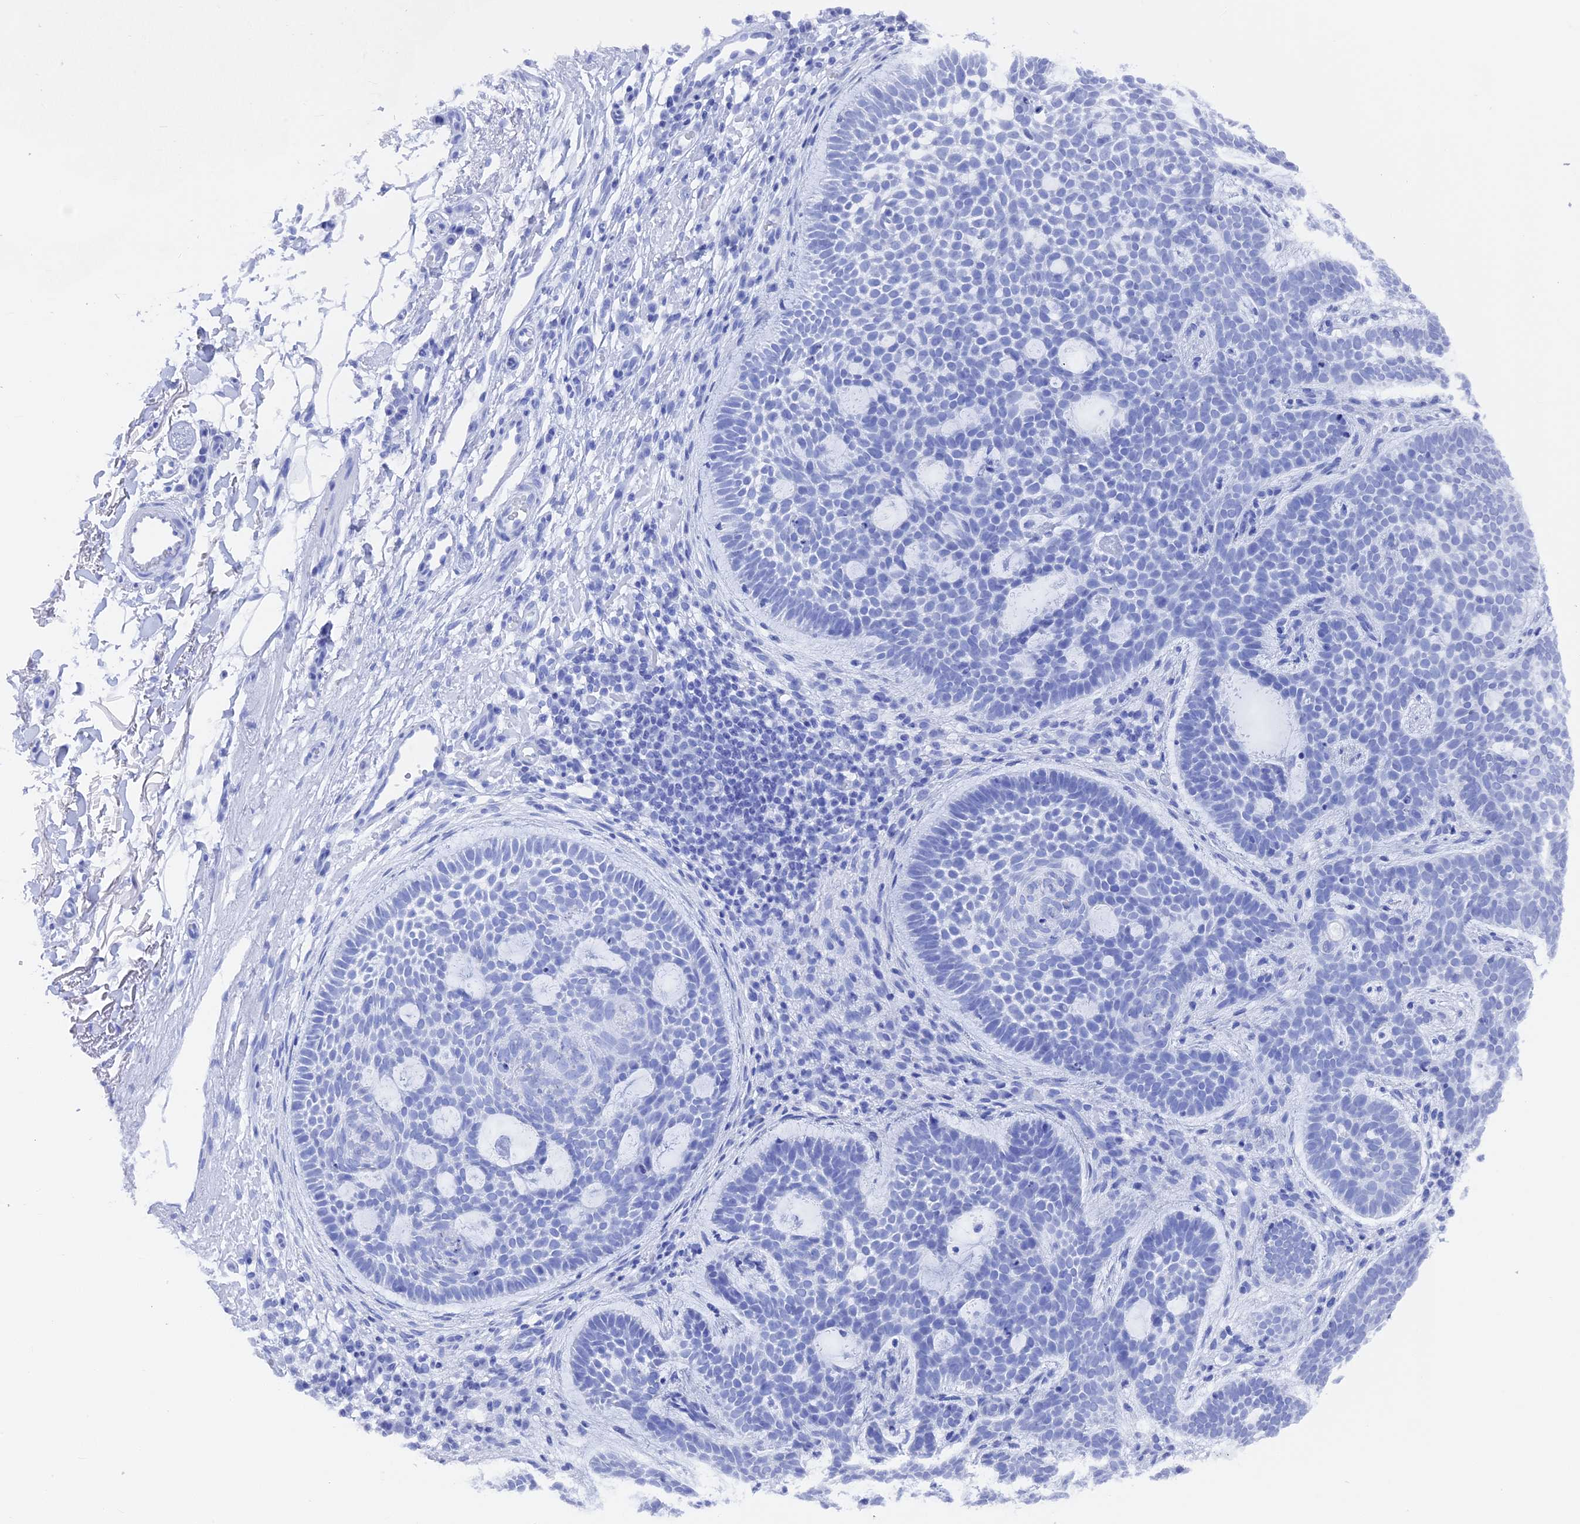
{"staining": {"intensity": "negative", "quantity": "none", "location": "none"}, "tissue": "skin cancer", "cell_type": "Tumor cells", "image_type": "cancer", "snomed": [{"axis": "morphology", "description": "Basal cell carcinoma"}, {"axis": "topography", "description": "Skin"}], "caption": "Photomicrograph shows no protein positivity in tumor cells of skin basal cell carcinoma tissue.", "gene": "SF3A2", "patient": {"sex": "male", "age": 85}}